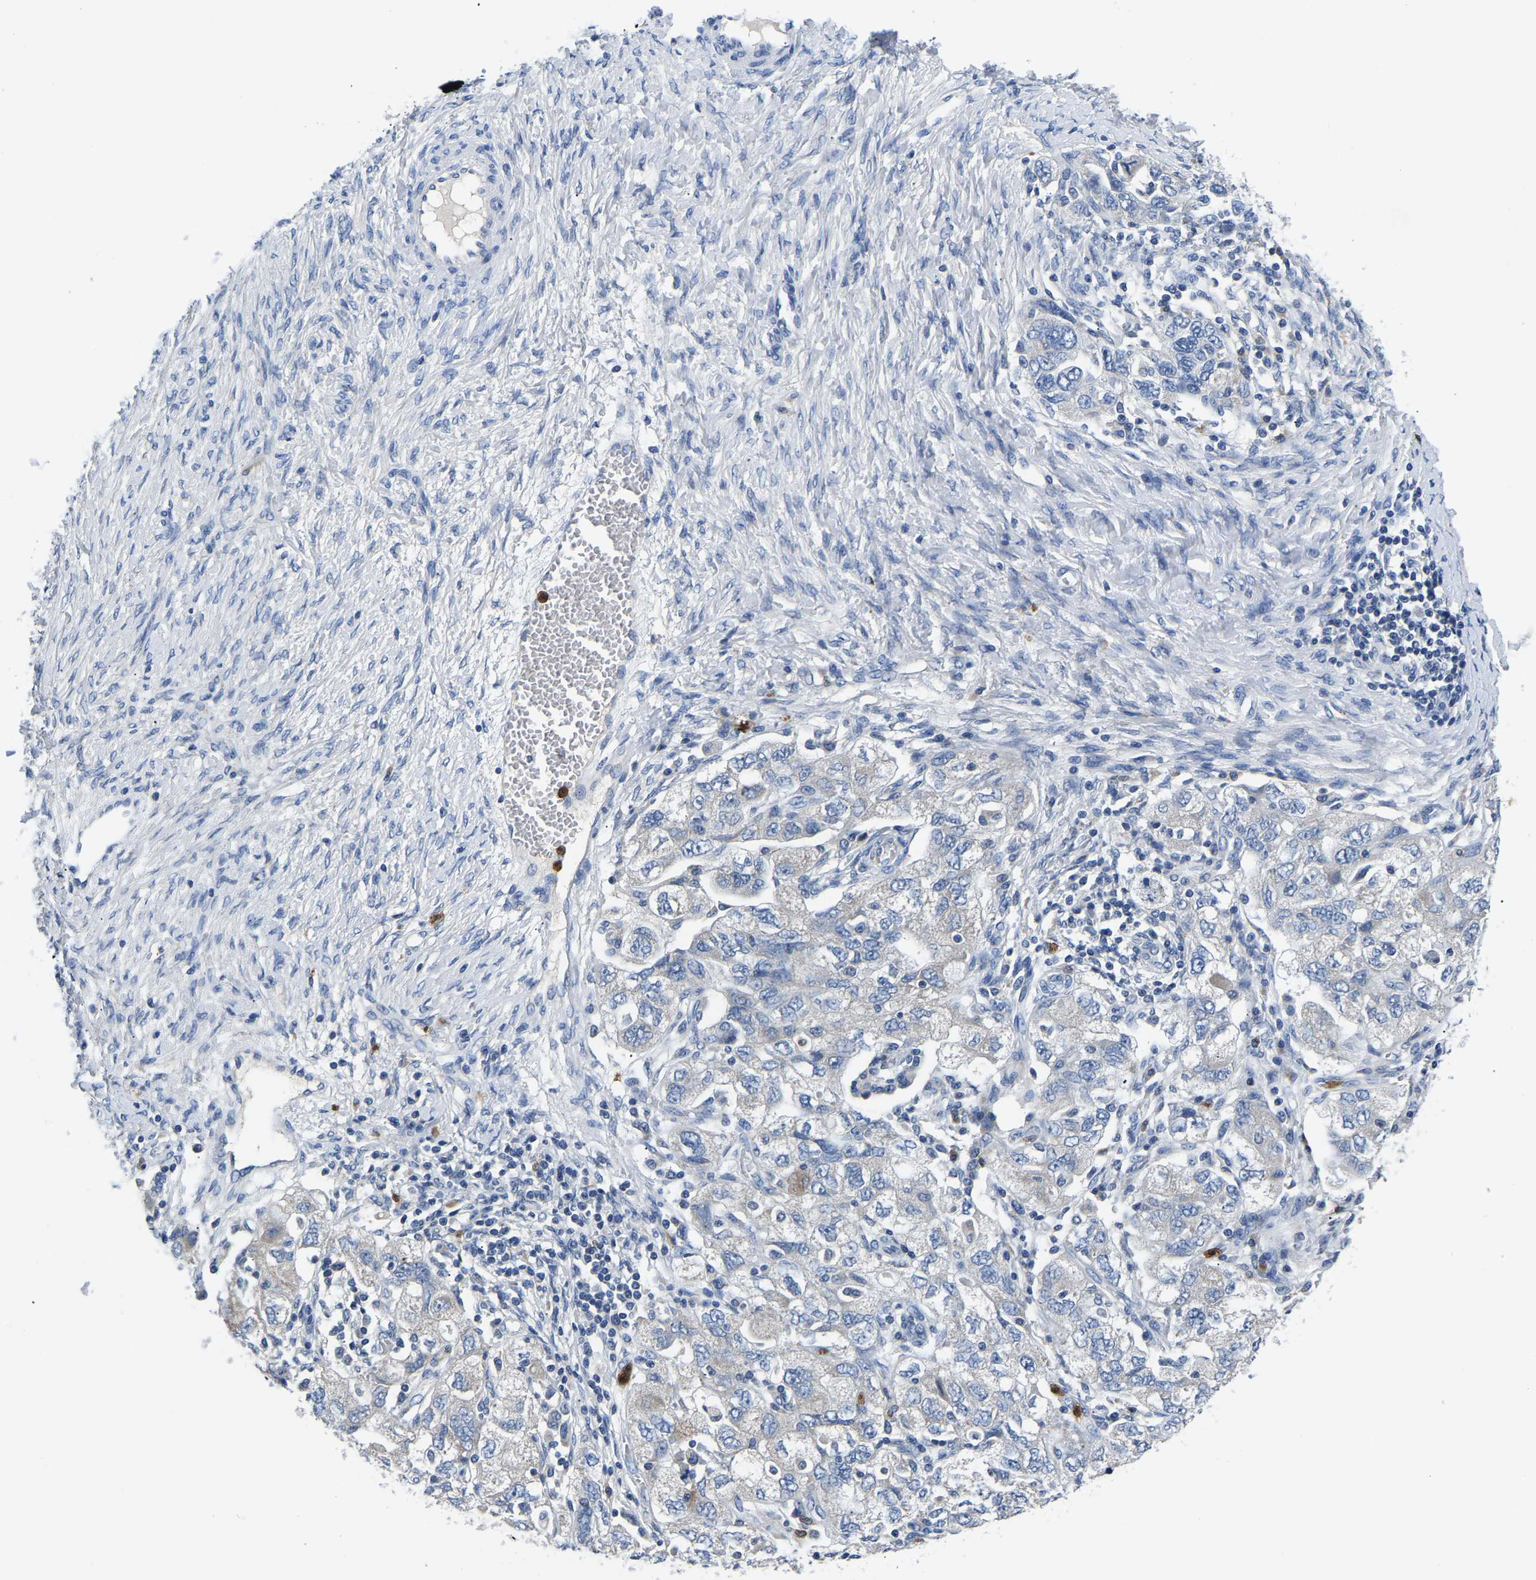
{"staining": {"intensity": "negative", "quantity": "none", "location": "none"}, "tissue": "ovarian cancer", "cell_type": "Tumor cells", "image_type": "cancer", "snomed": [{"axis": "morphology", "description": "Carcinoma, NOS"}, {"axis": "morphology", "description": "Cystadenocarcinoma, serous, NOS"}, {"axis": "topography", "description": "Ovary"}], "caption": "The photomicrograph exhibits no staining of tumor cells in ovarian serous cystadenocarcinoma.", "gene": "TOR1B", "patient": {"sex": "female", "age": 69}}